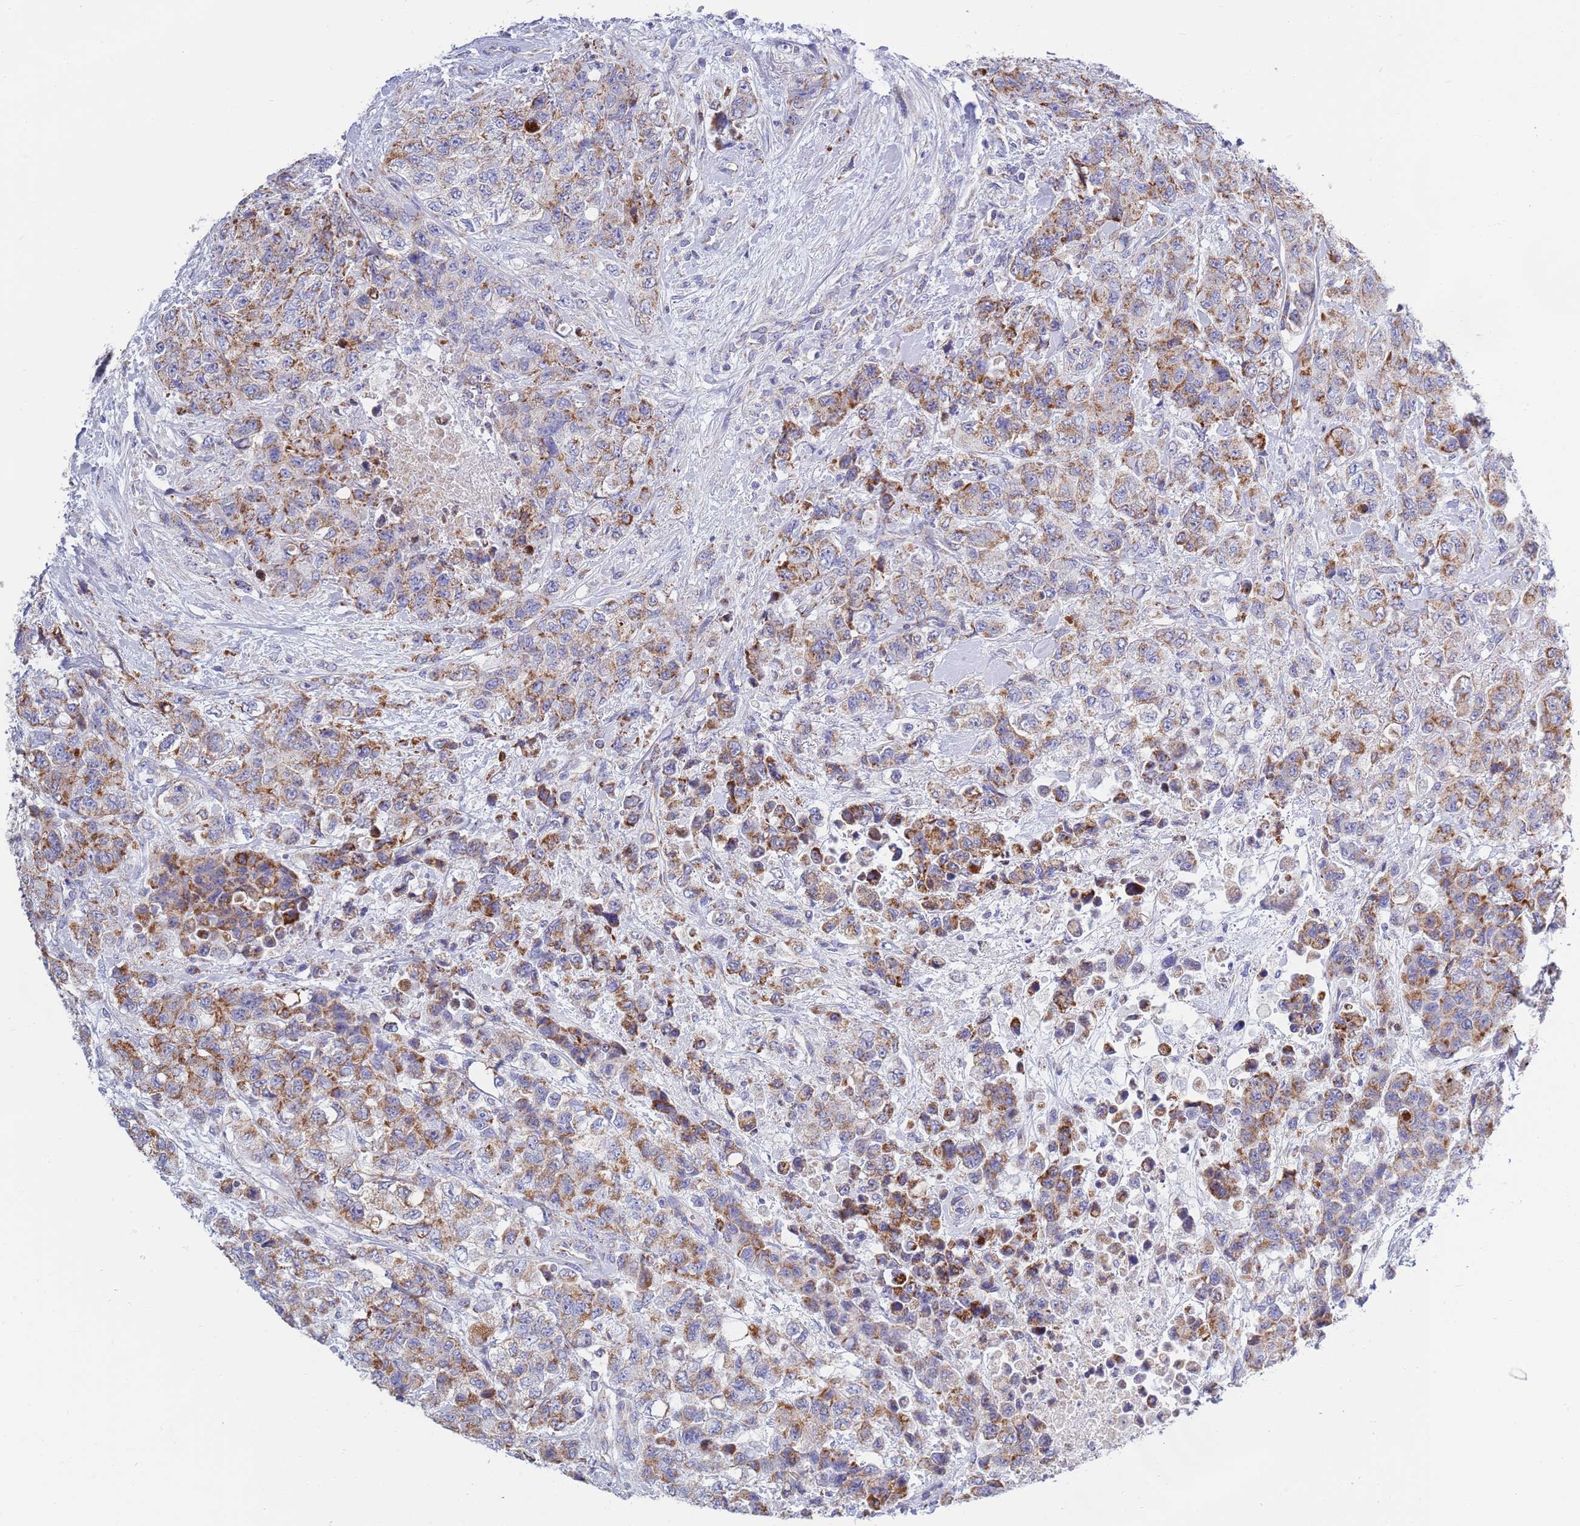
{"staining": {"intensity": "moderate", "quantity": ">75%", "location": "cytoplasmic/membranous"}, "tissue": "urothelial cancer", "cell_type": "Tumor cells", "image_type": "cancer", "snomed": [{"axis": "morphology", "description": "Urothelial carcinoma, High grade"}, {"axis": "topography", "description": "Urinary bladder"}], "caption": "A medium amount of moderate cytoplasmic/membranous positivity is identified in approximately >75% of tumor cells in high-grade urothelial carcinoma tissue.", "gene": "EMC8", "patient": {"sex": "female", "age": 78}}